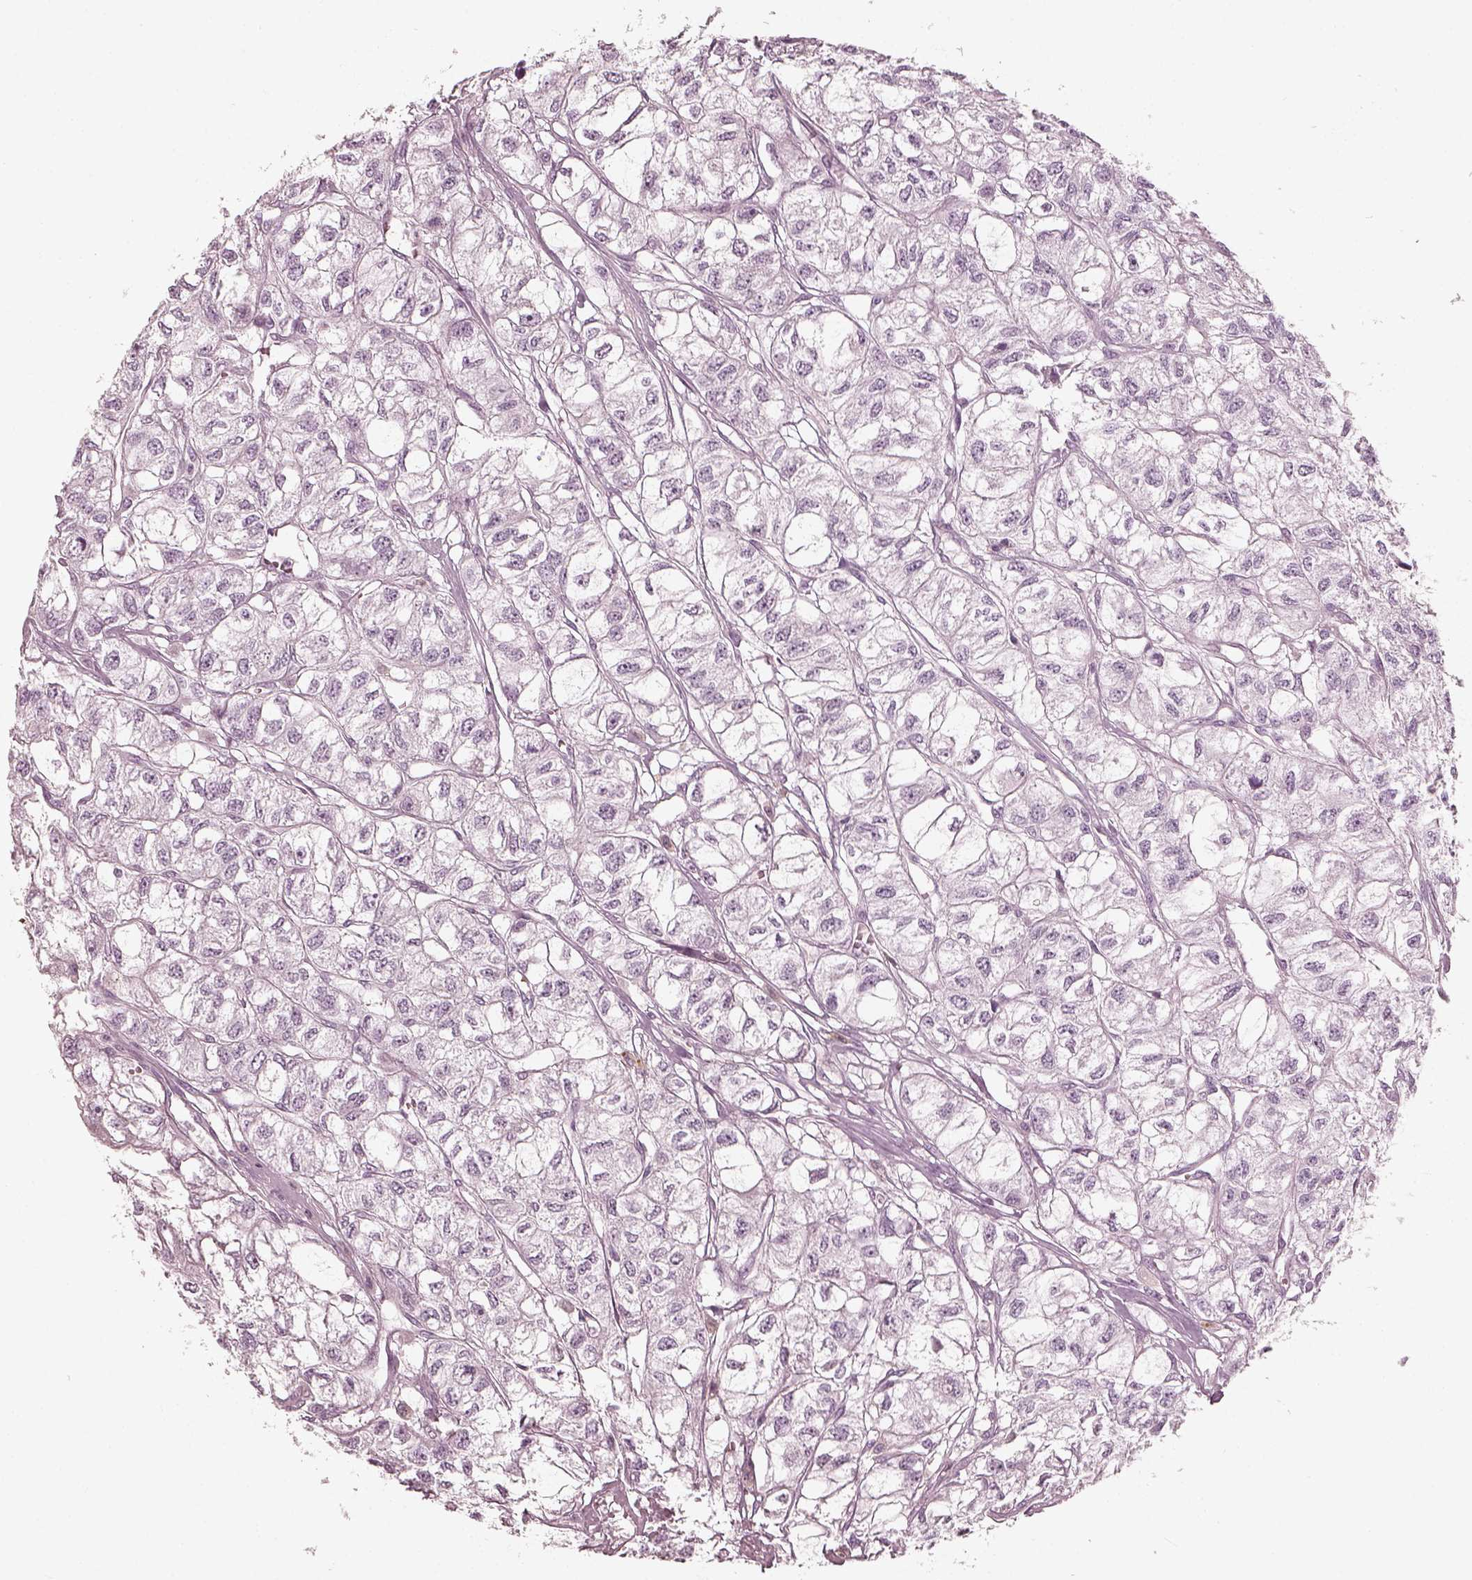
{"staining": {"intensity": "negative", "quantity": "none", "location": "none"}, "tissue": "renal cancer", "cell_type": "Tumor cells", "image_type": "cancer", "snomed": [{"axis": "morphology", "description": "Adenocarcinoma, NOS"}, {"axis": "topography", "description": "Kidney"}], "caption": "The immunohistochemistry image has no significant expression in tumor cells of renal cancer tissue.", "gene": "CNTN1", "patient": {"sex": "male", "age": 56}}